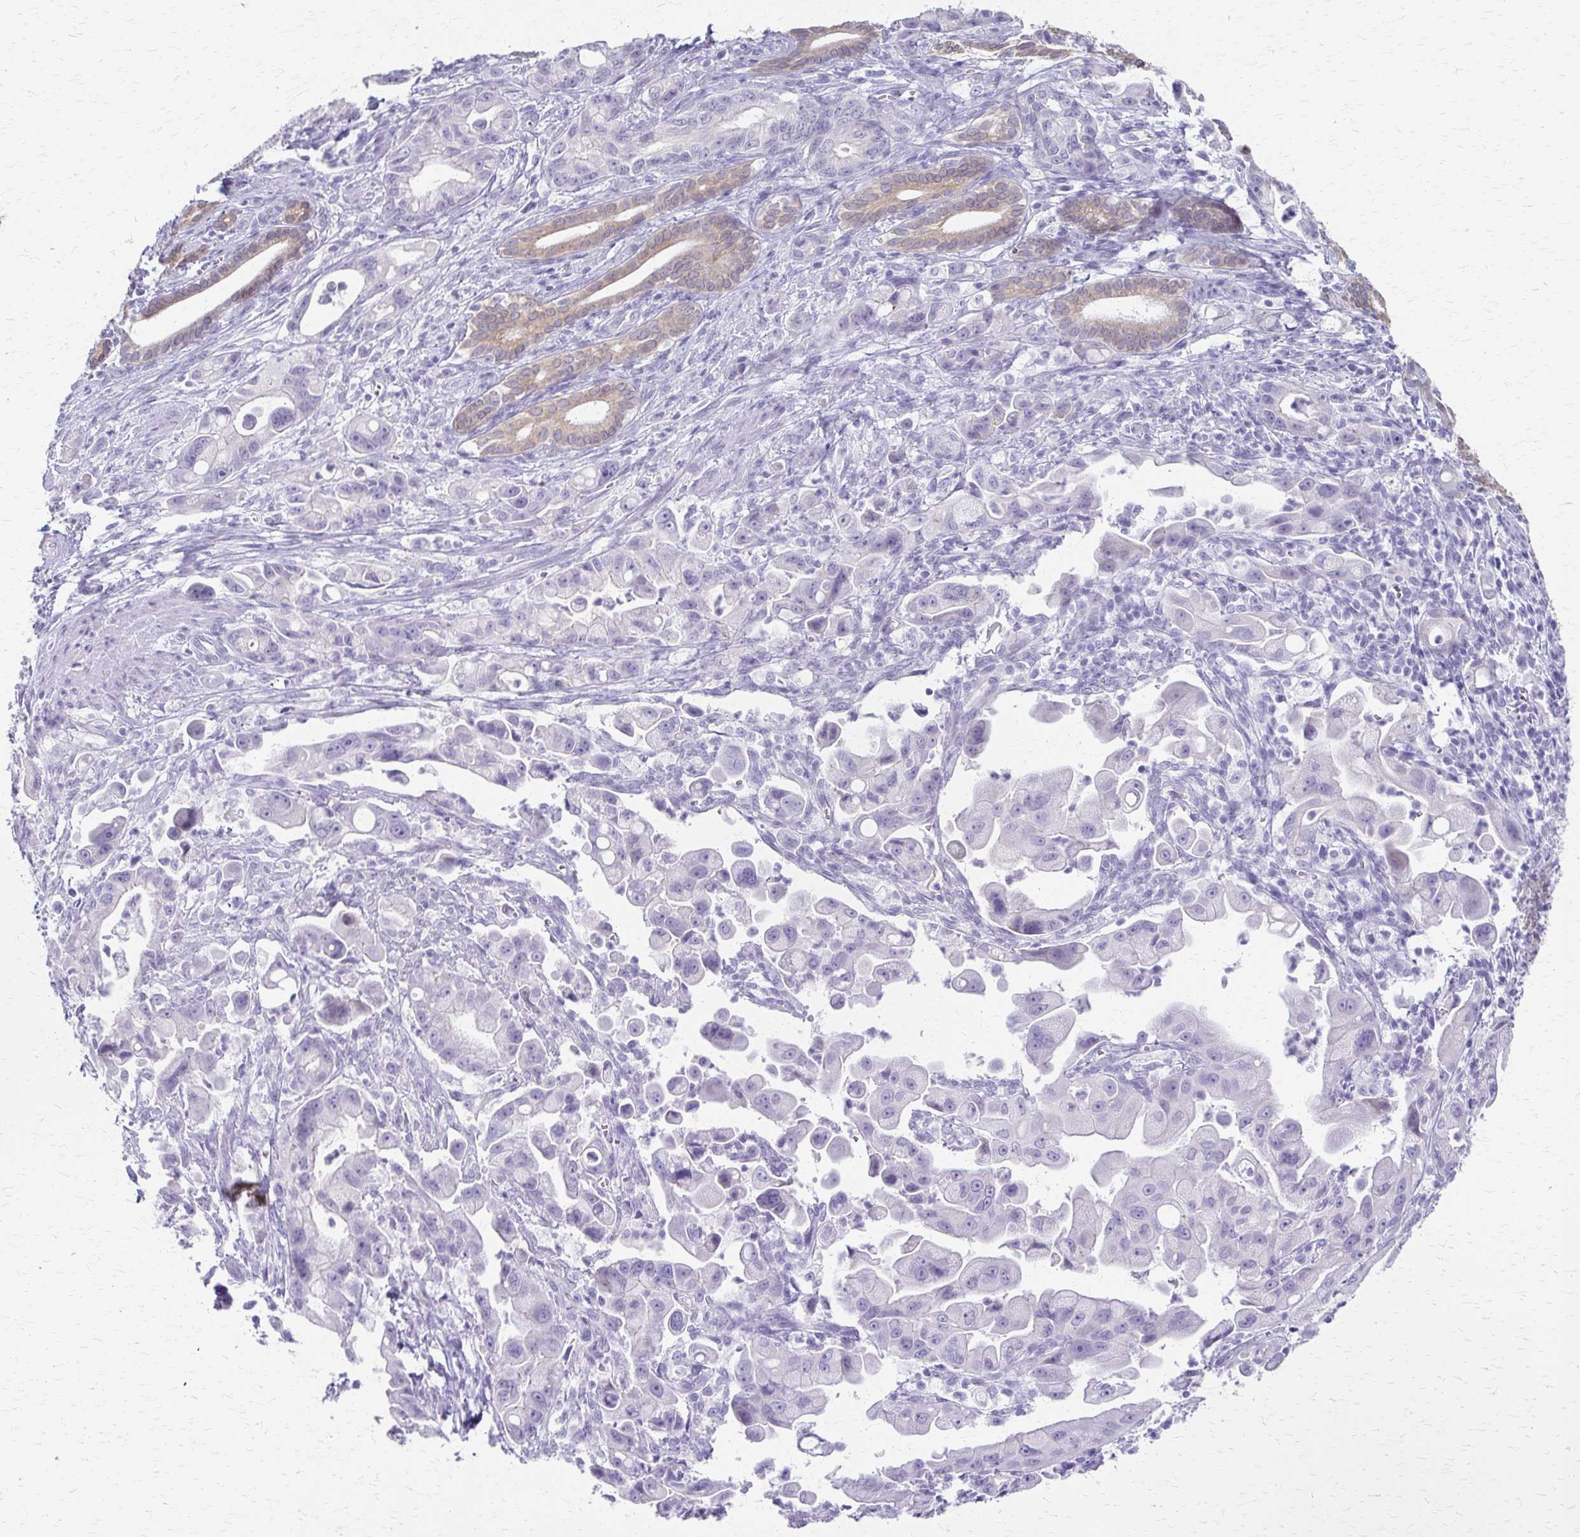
{"staining": {"intensity": "negative", "quantity": "none", "location": "none"}, "tissue": "pancreatic cancer", "cell_type": "Tumor cells", "image_type": "cancer", "snomed": [{"axis": "morphology", "description": "Adenocarcinoma, NOS"}, {"axis": "topography", "description": "Pancreas"}], "caption": "Tumor cells are negative for brown protein staining in pancreatic cancer.", "gene": "CYB5A", "patient": {"sex": "male", "age": 68}}